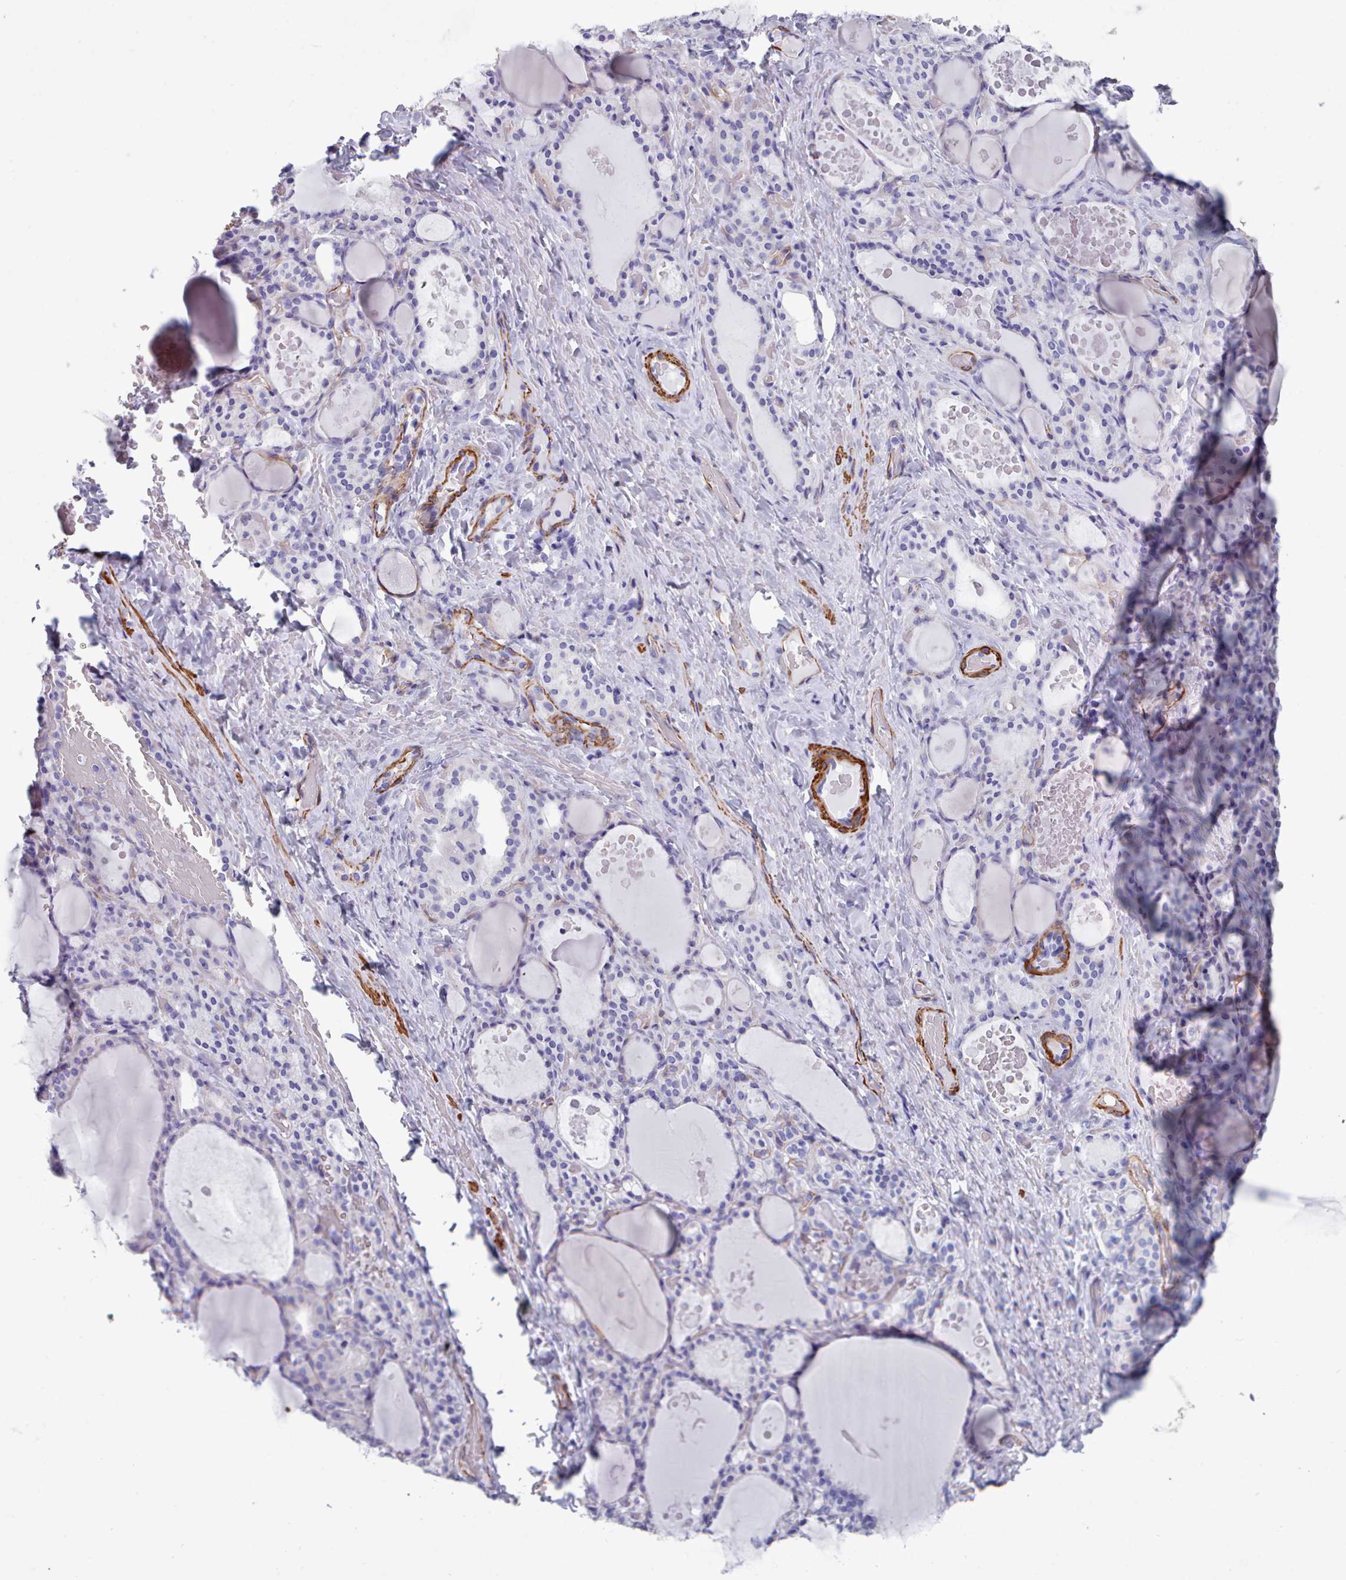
{"staining": {"intensity": "negative", "quantity": "none", "location": "none"}, "tissue": "thyroid gland", "cell_type": "Glandular cells", "image_type": "normal", "snomed": [{"axis": "morphology", "description": "Normal tissue, NOS"}, {"axis": "topography", "description": "Thyroid gland"}], "caption": "Glandular cells show no significant staining in normal thyroid gland. (DAB (3,3'-diaminobenzidine) immunohistochemistry visualized using brightfield microscopy, high magnification).", "gene": "FPGS", "patient": {"sex": "female", "age": 46}}